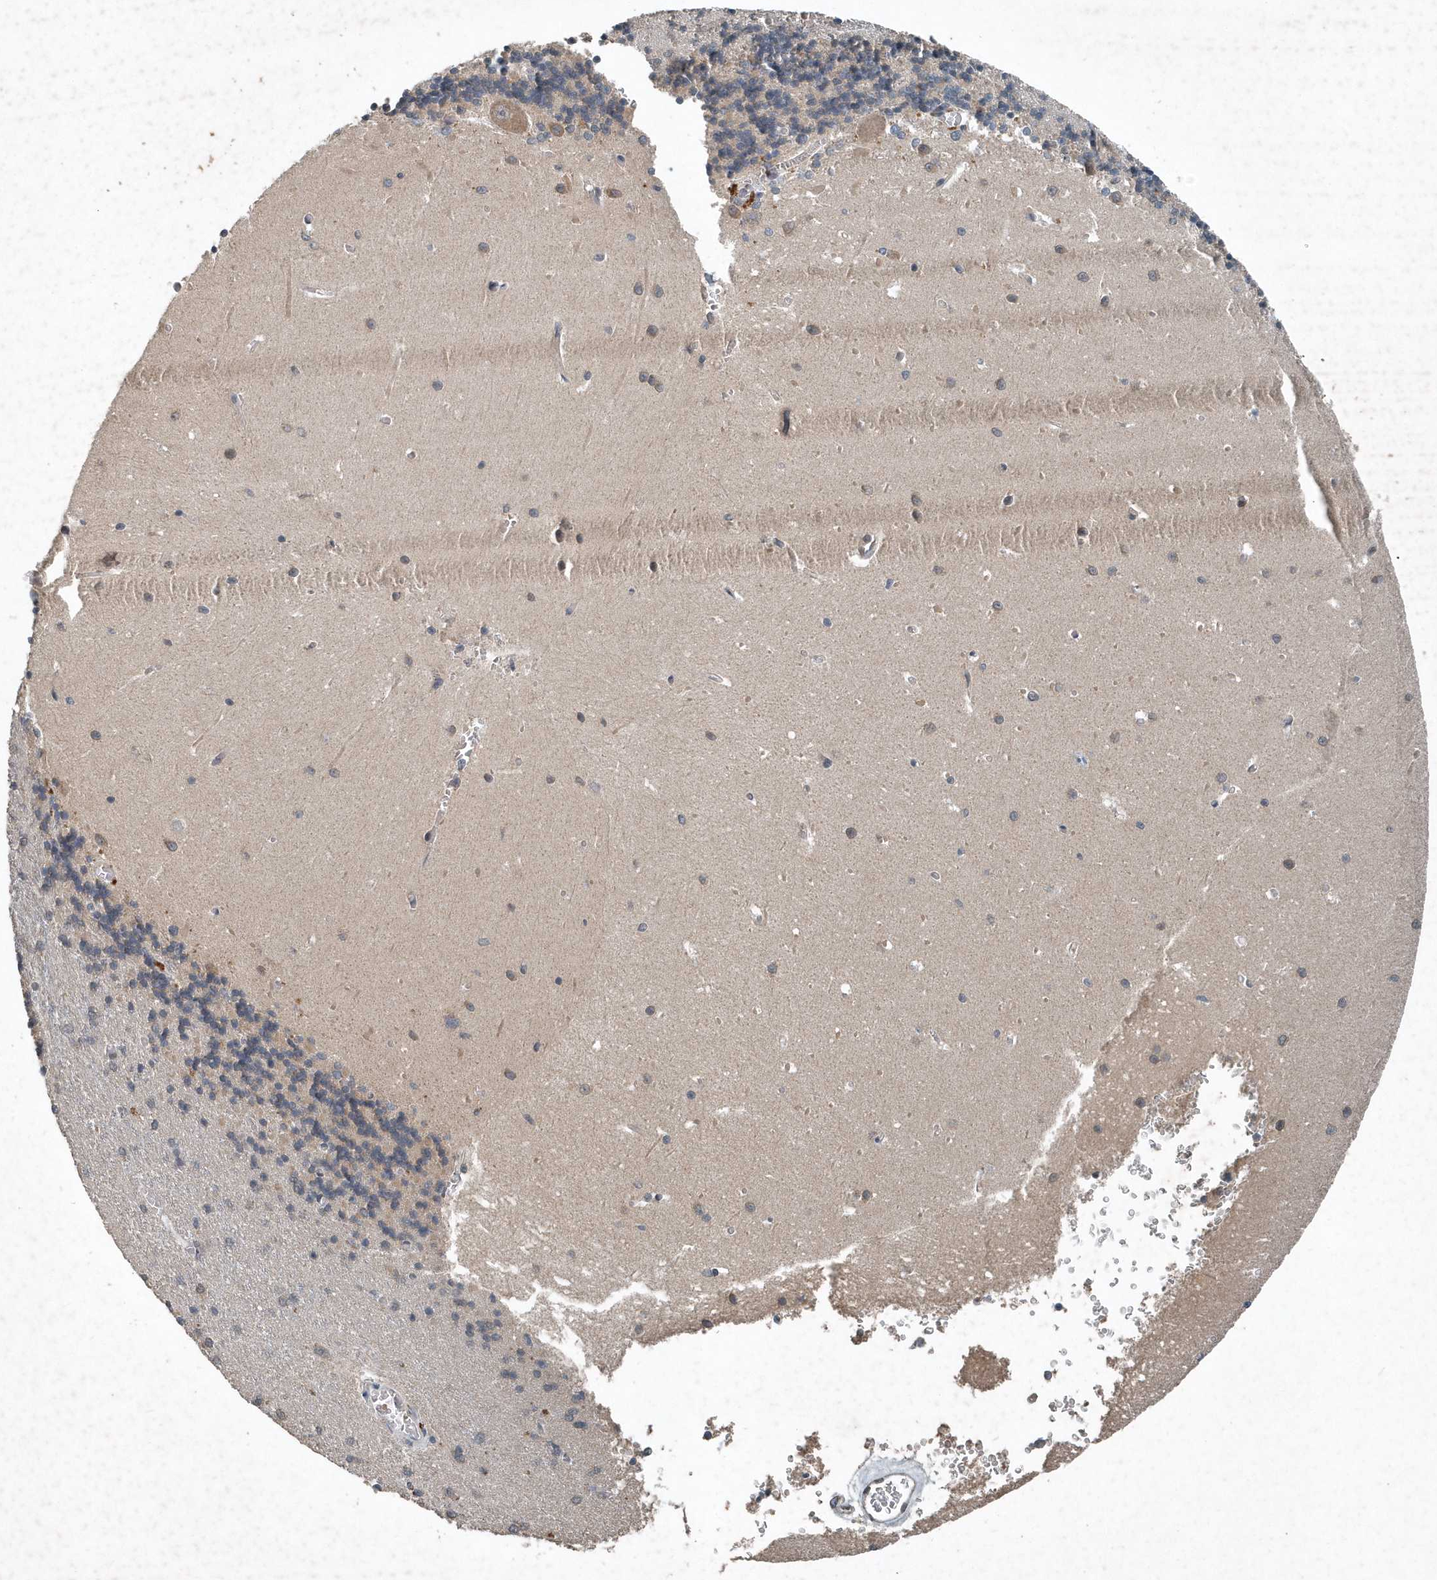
{"staining": {"intensity": "negative", "quantity": "none", "location": "none"}, "tissue": "cerebellum", "cell_type": "Cells in granular layer", "image_type": "normal", "snomed": [{"axis": "morphology", "description": "Normal tissue, NOS"}, {"axis": "topography", "description": "Cerebellum"}], "caption": "The micrograph shows no significant staining in cells in granular layer of cerebellum.", "gene": "SCFD2", "patient": {"sex": "male", "age": 37}}